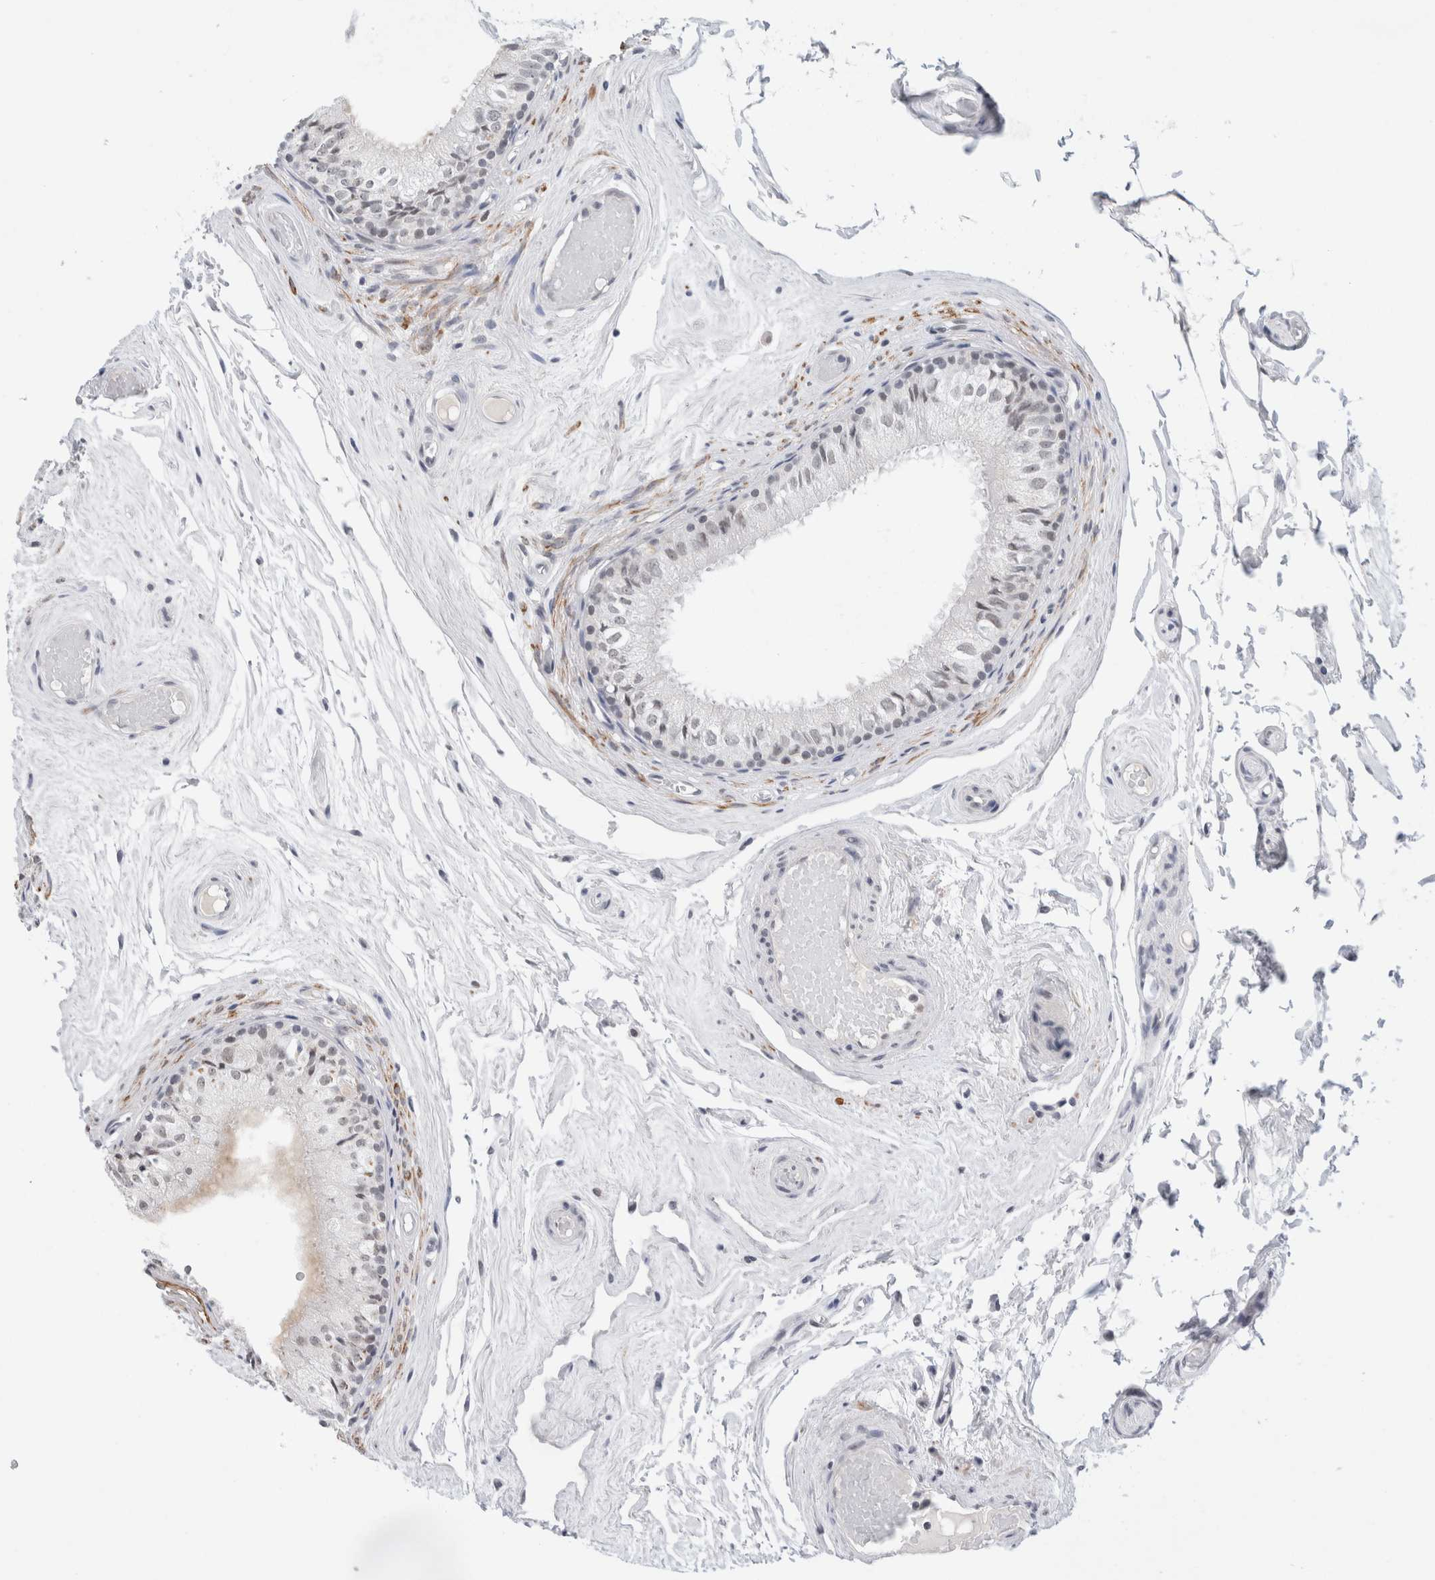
{"staining": {"intensity": "negative", "quantity": "none", "location": "none"}, "tissue": "epididymis", "cell_type": "Glandular cells", "image_type": "normal", "snomed": [{"axis": "morphology", "description": "Normal tissue, NOS"}, {"axis": "topography", "description": "Epididymis"}], "caption": "Immunohistochemistry of normal human epididymis displays no positivity in glandular cells.", "gene": "KNL1", "patient": {"sex": "male", "age": 79}}